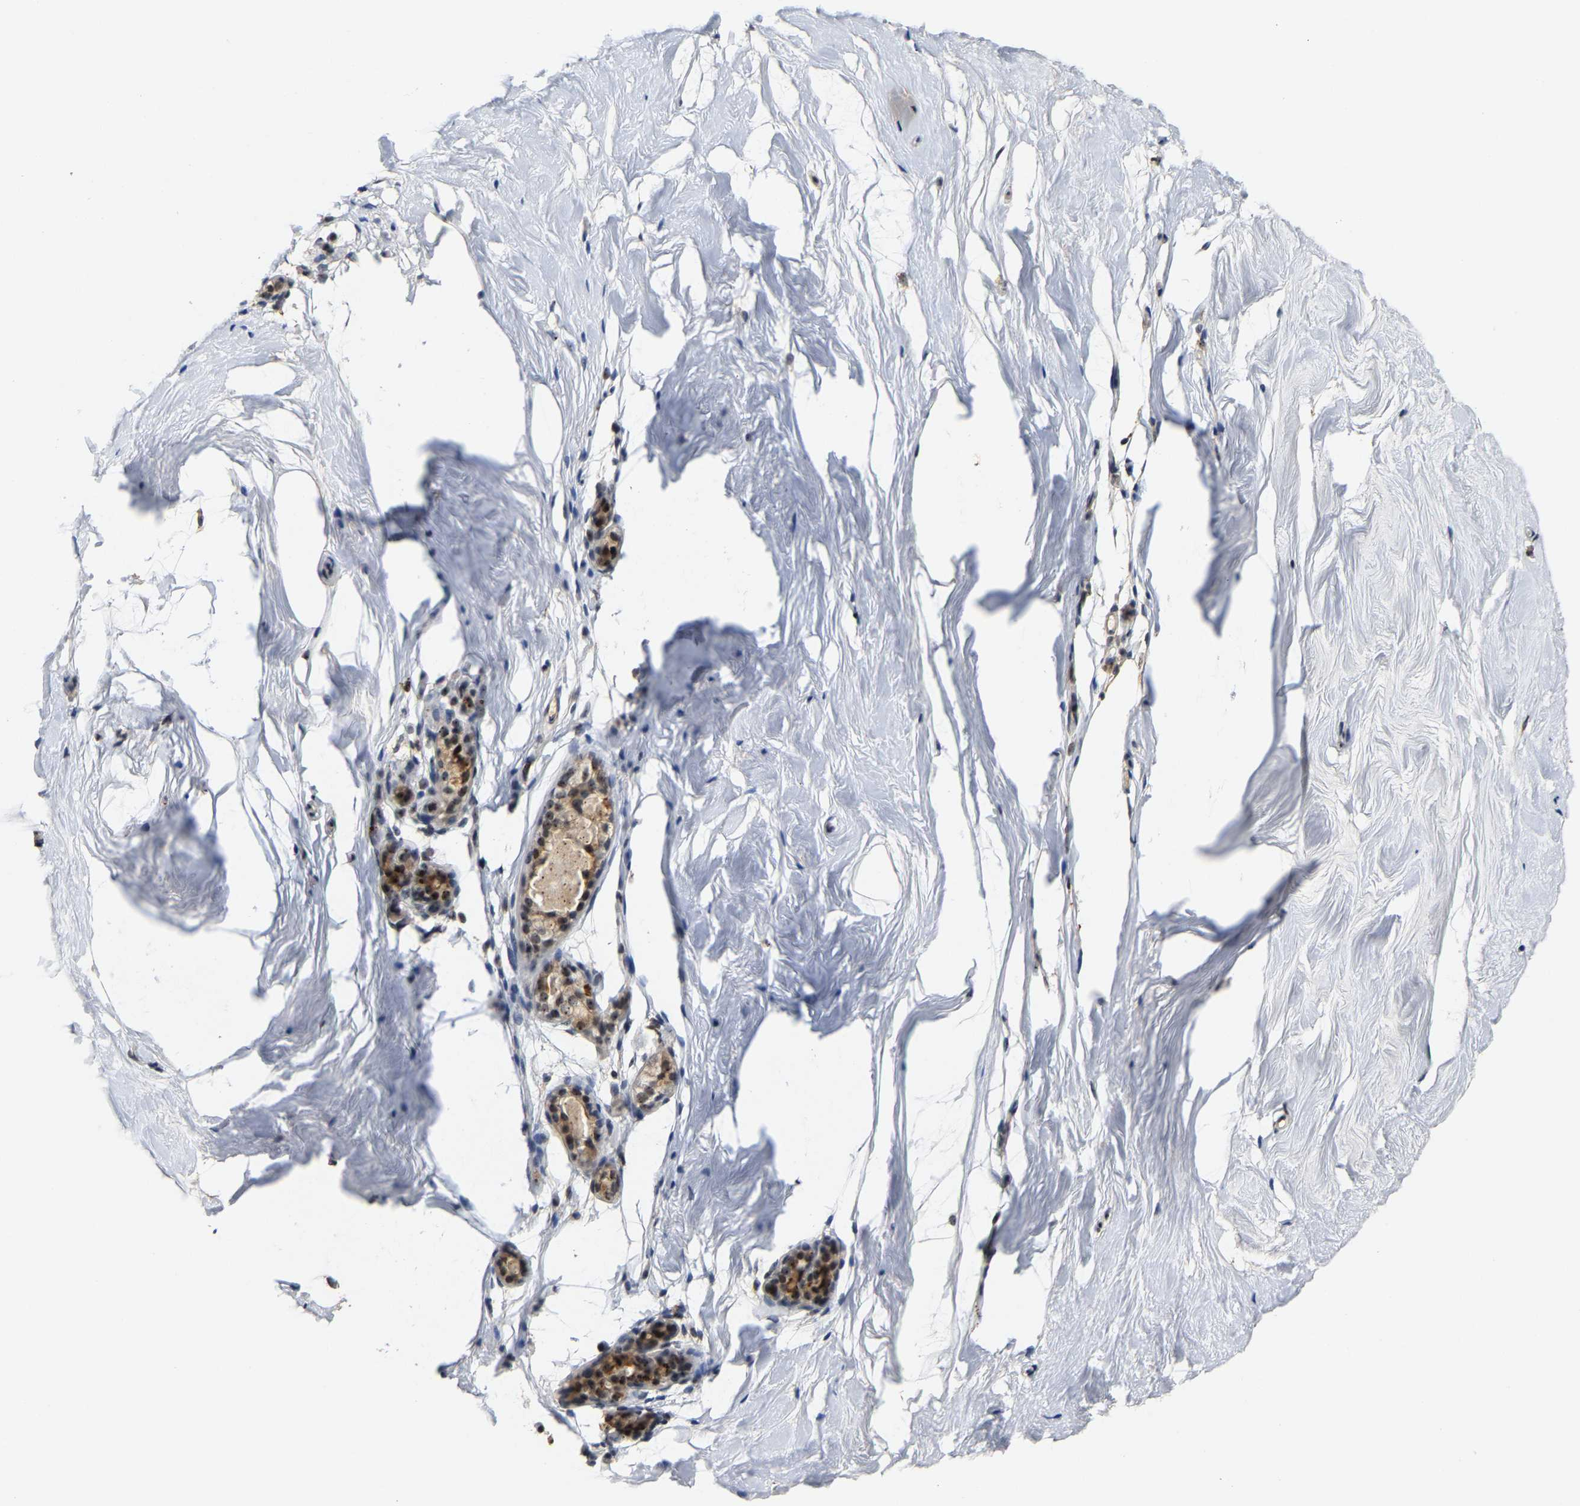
{"staining": {"intensity": "negative", "quantity": "none", "location": "none"}, "tissue": "breast", "cell_type": "Adipocytes", "image_type": "normal", "snomed": [{"axis": "morphology", "description": "Normal tissue, NOS"}, {"axis": "topography", "description": "Breast"}], "caption": "Human breast stained for a protein using IHC displays no staining in adipocytes.", "gene": "NOP58", "patient": {"sex": "female", "age": 62}}